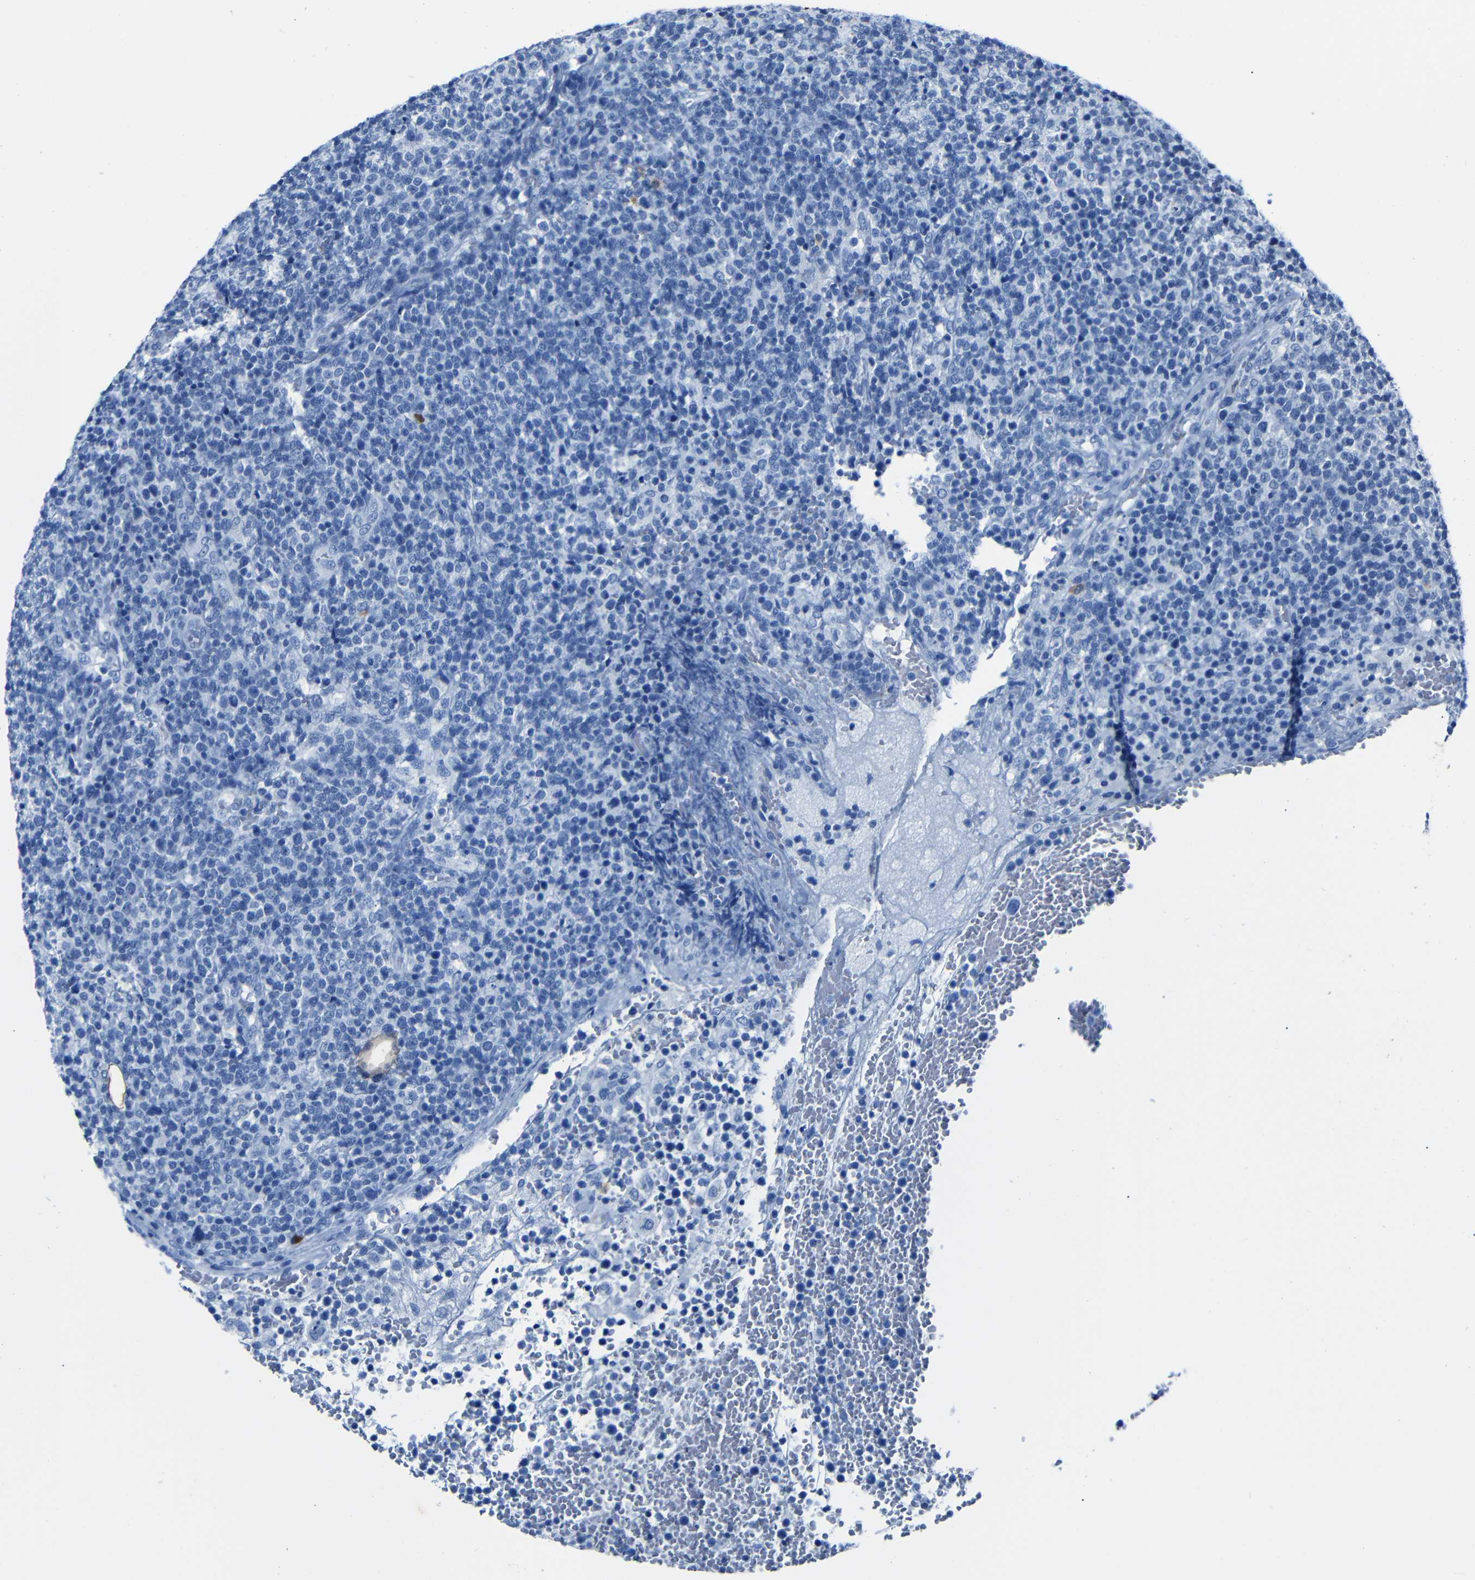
{"staining": {"intensity": "negative", "quantity": "none", "location": "none"}, "tissue": "lymphoma", "cell_type": "Tumor cells", "image_type": "cancer", "snomed": [{"axis": "morphology", "description": "Malignant lymphoma, non-Hodgkin's type, High grade"}, {"axis": "topography", "description": "Lymph node"}], "caption": "This is a micrograph of IHC staining of lymphoma, which shows no positivity in tumor cells.", "gene": "CLDN11", "patient": {"sex": "male", "age": 61}}